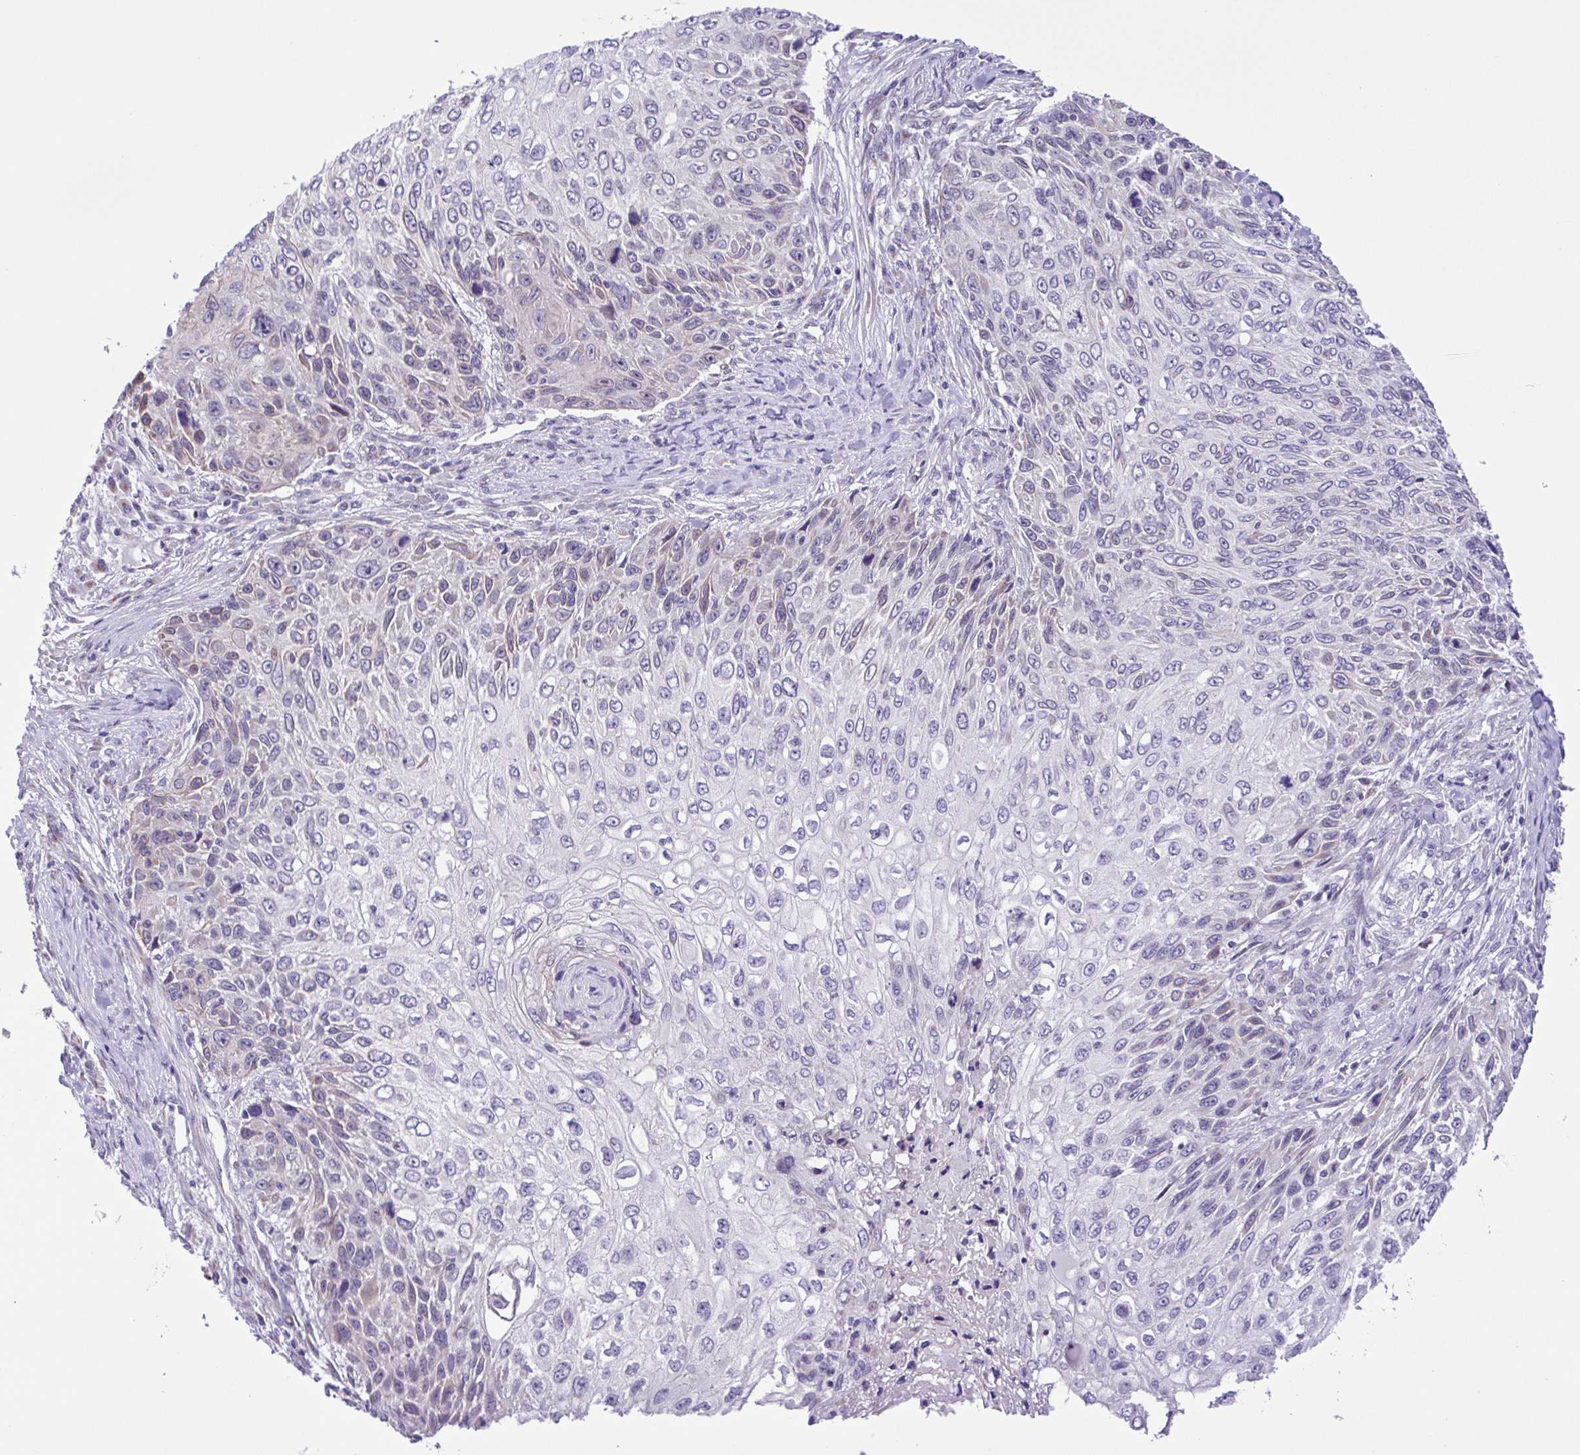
{"staining": {"intensity": "negative", "quantity": "none", "location": "none"}, "tissue": "skin cancer", "cell_type": "Tumor cells", "image_type": "cancer", "snomed": [{"axis": "morphology", "description": "Squamous cell carcinoma, NOS"}, {"axis": "topography", "description": "Skin"}], "caption": "The image exhibits no staining of tumor cells in skin cancer (squamous cell carcinoma).", "gene": "TGM3", "patient": {"sex": "male", "age": 92}}